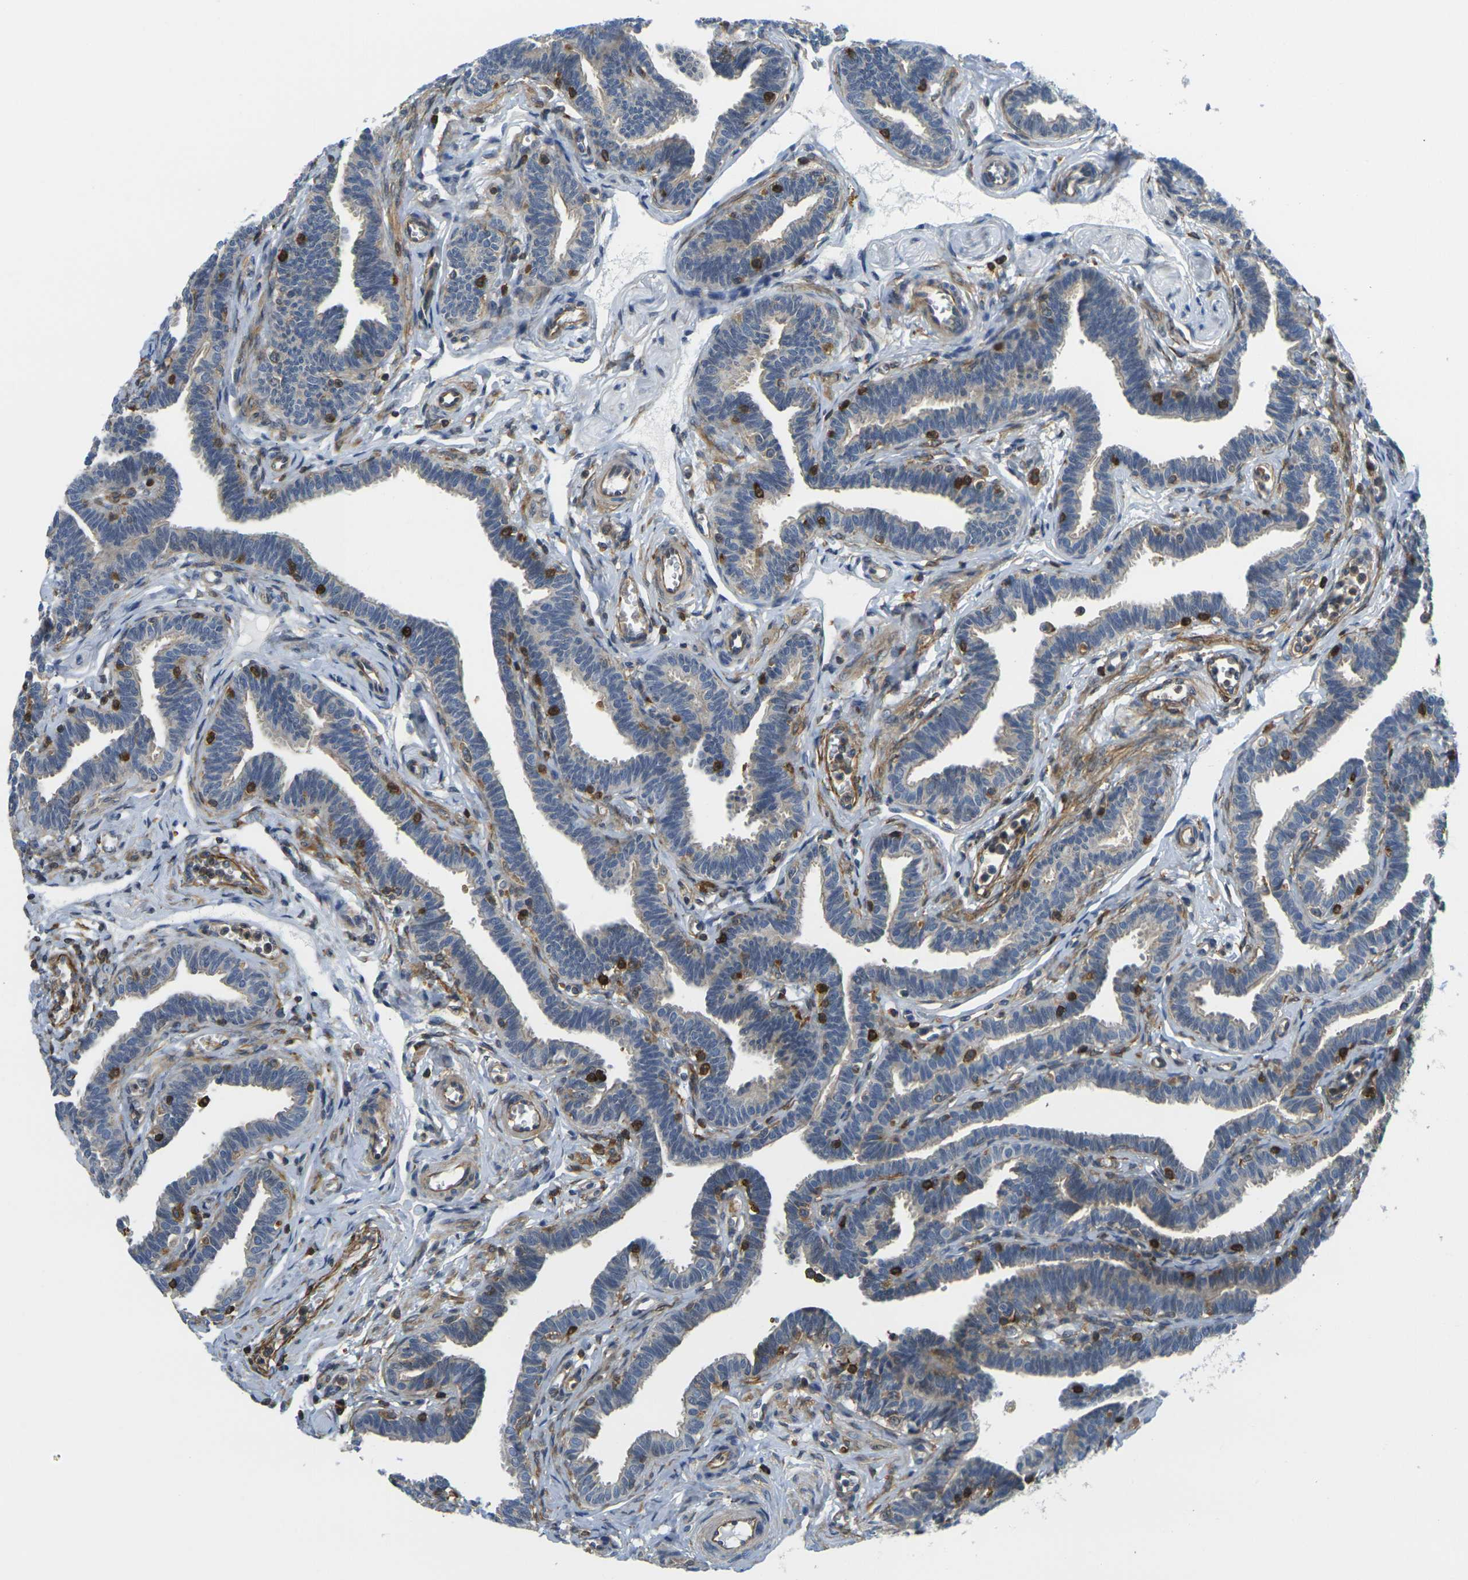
{"staining": {"intensity": "weak", "quantity": "<25%", "location": "cytoplasmic/membranous"}, "tissue": "fallopian tube", "cell_type": "Glandular cells", "image_type": "normal", "snomed": [{"axis": "morphology", "description": "Normal tissue, NOS"}, {"axis": "topography", "description": "Fallopian tube"}, {"axis": "topography", "description": "Ovary"}], "caption": "Photomicrograph shows no significant protein expression in glandular cells of normal fallopian tube. (IHC, brightfield microscopy, high magnification).", "gene": "LASP1", "patient": {"sex": "female", "age": 23}}